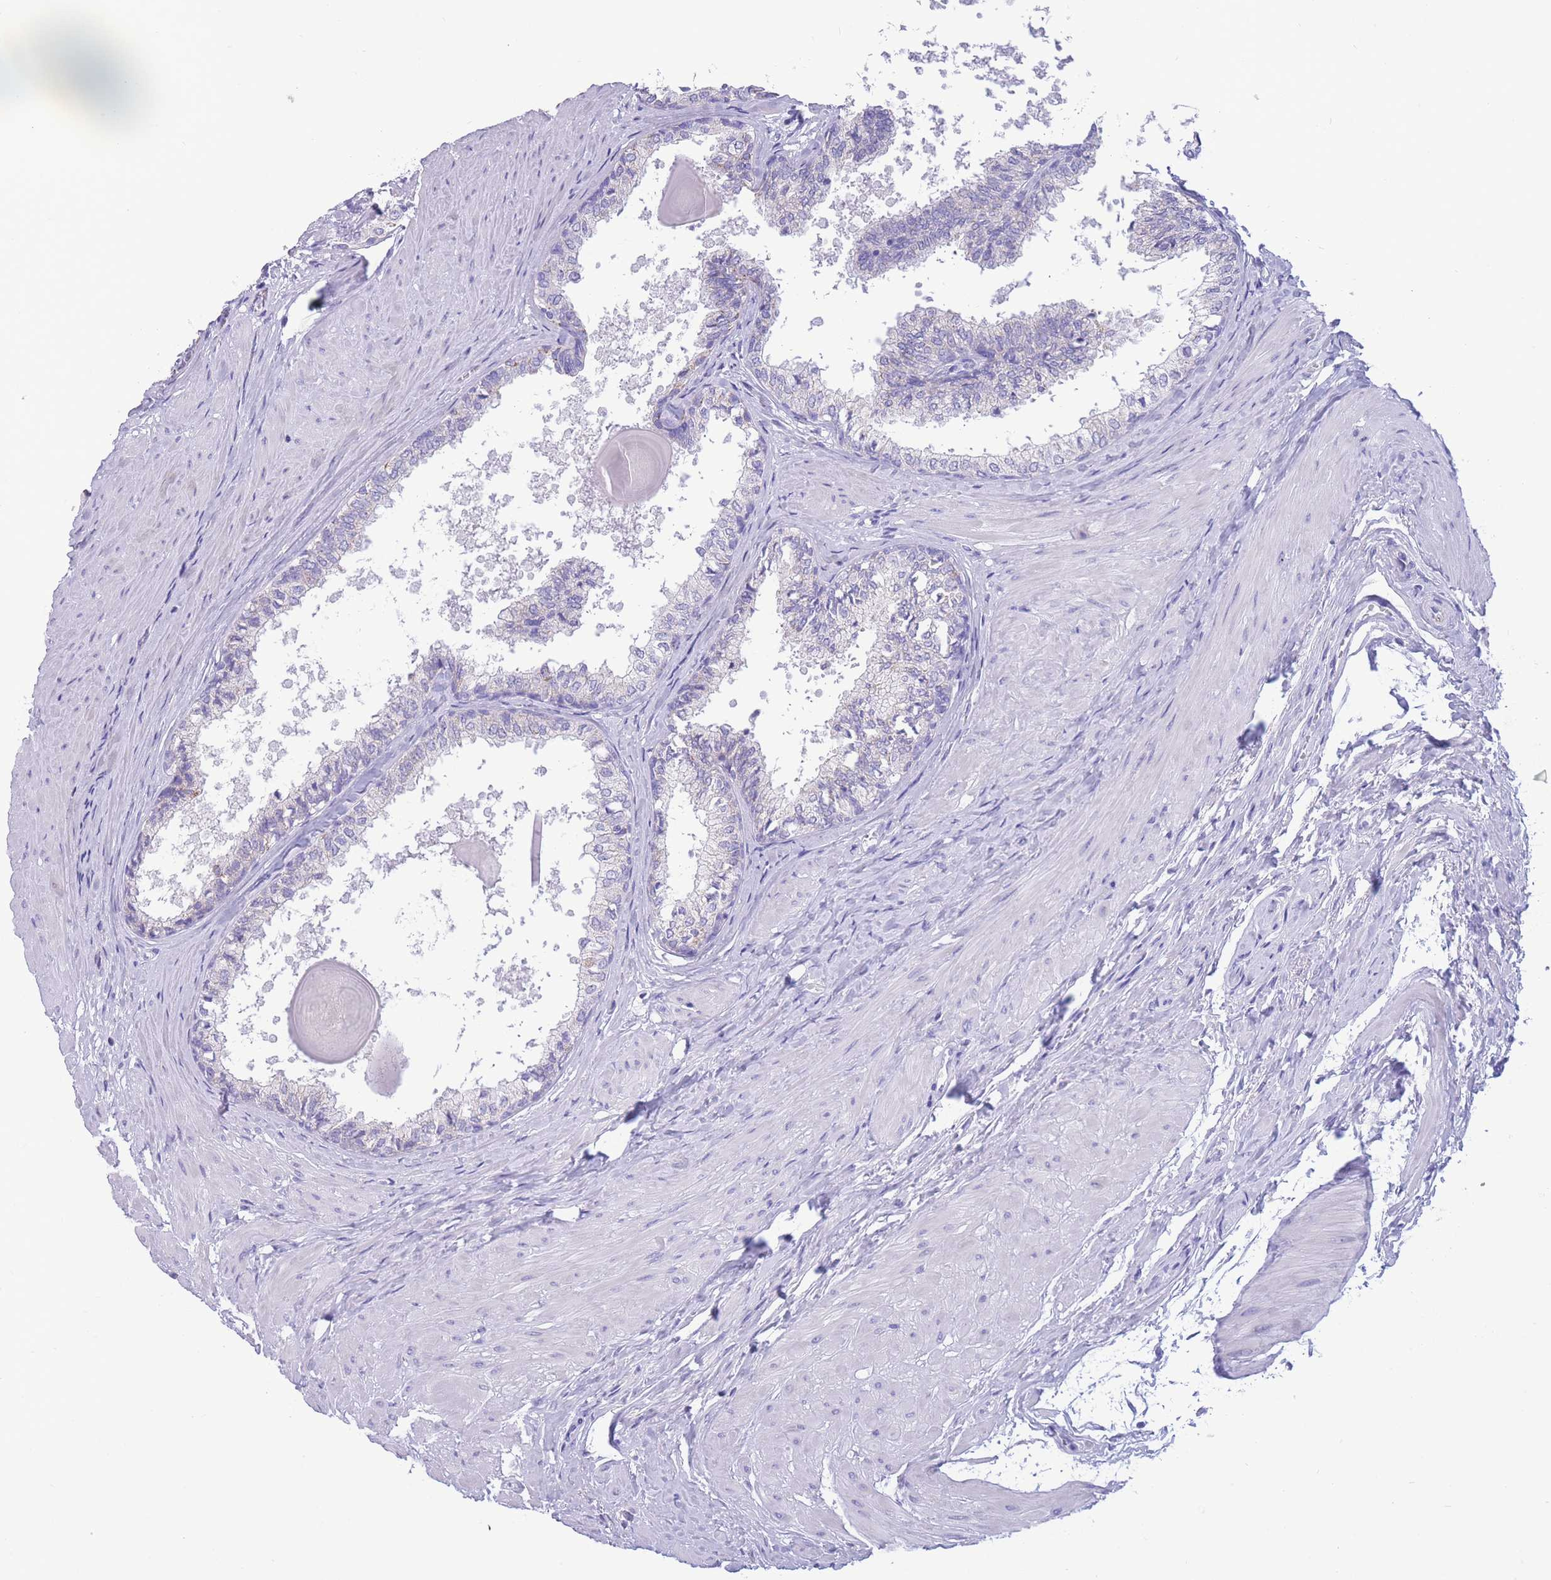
{"staining": {"intensity": "negative", "quantity": "none", "location": "none"}, "tissue": "prostate", "cell_type": "Glandular cells", "image_type": "normal", "snomed": [{"axis": "morphology", "description": "Normal tissue, NOS"}, {"axis": "topography", "description": "Prostate"}], "caption": "An image of prostate stained for a protein demonstrates no brown staining in glandular cells. (IHC, brightfield microscopy, high magnification).", "gene": "INTS2", "patient": {"sex": "male", "age": 48}}